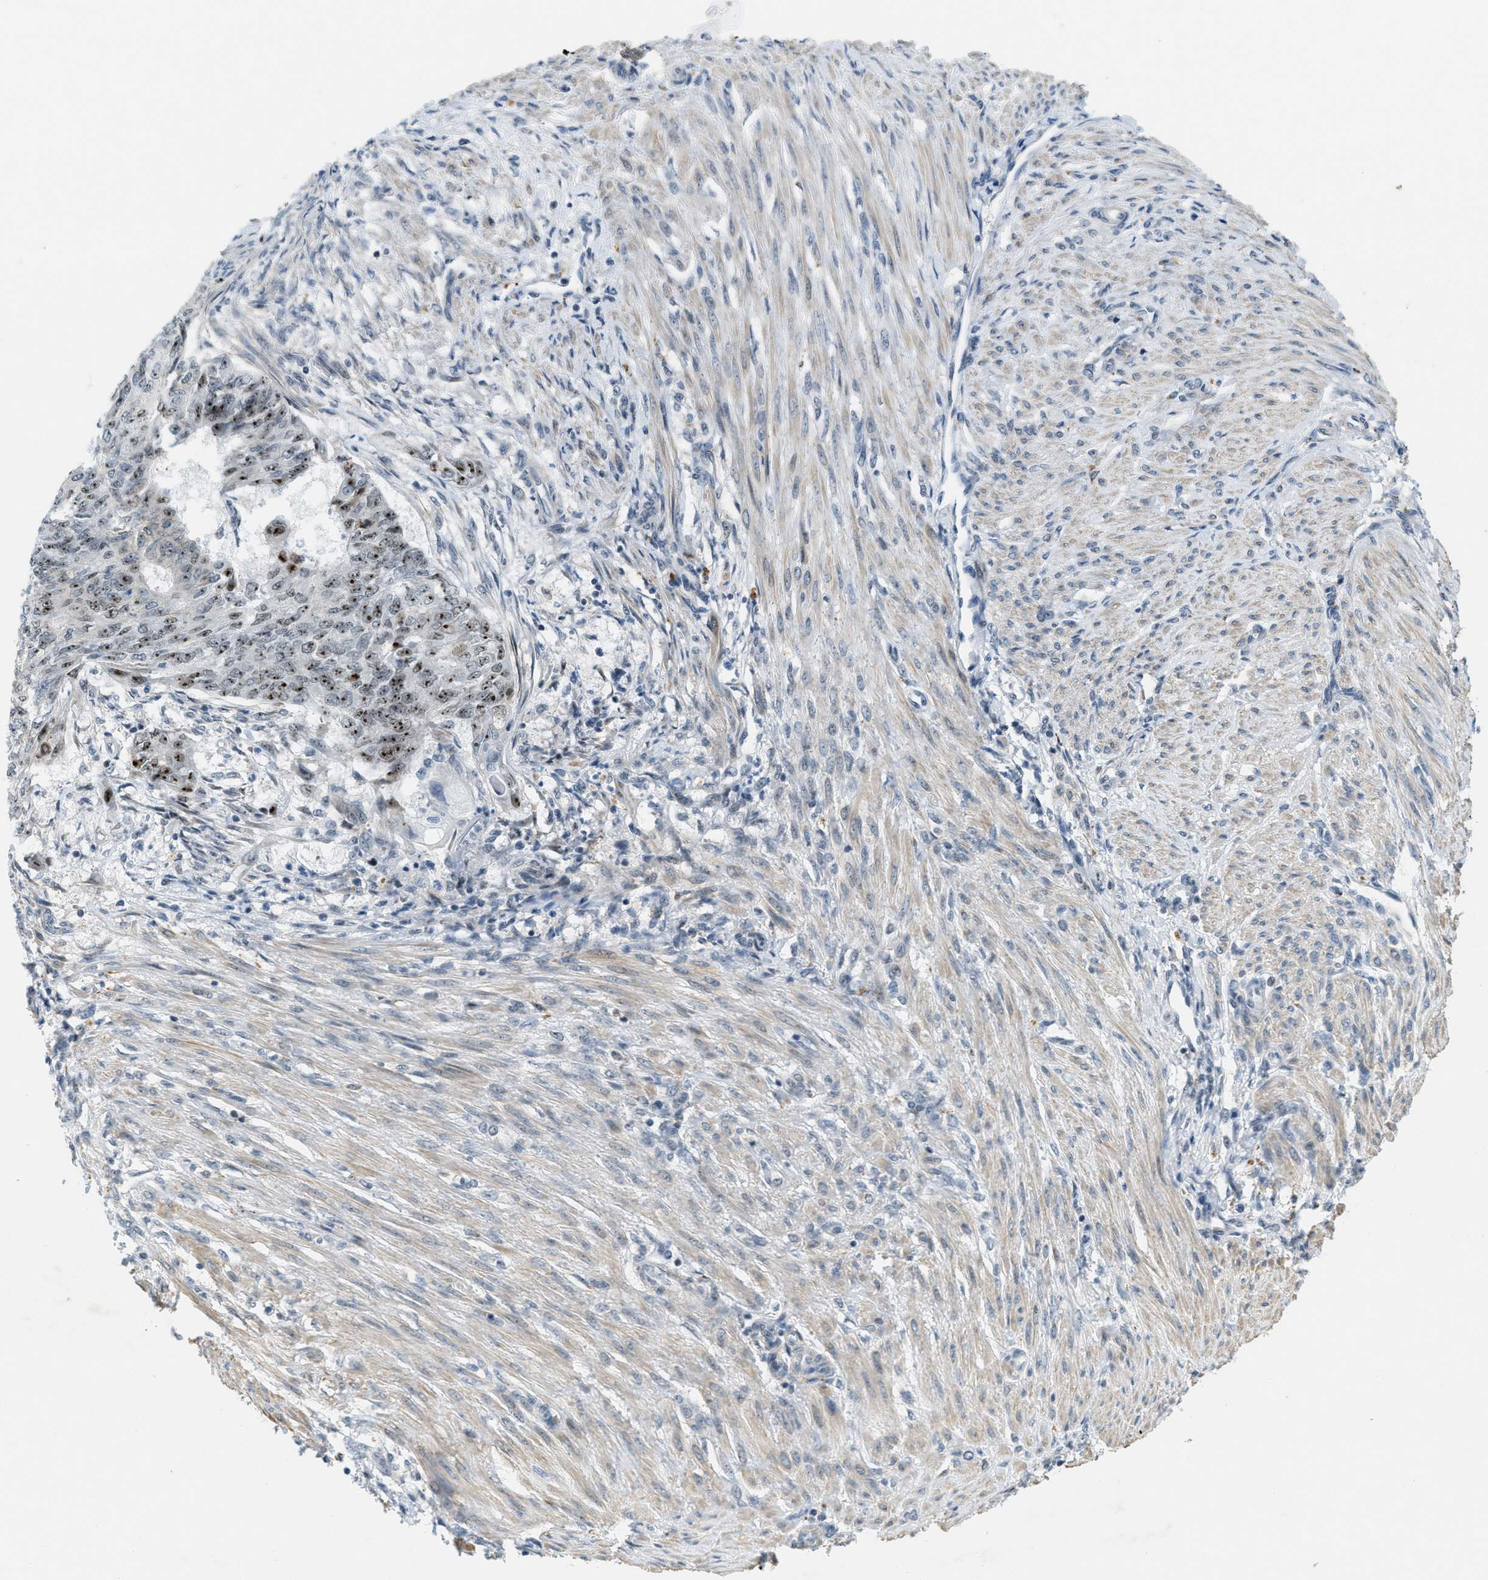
{"staining": {"intensity": "moderate", "quantity": ">75%", "location": "nuclear"}, "tissue": "endometrial cancer", "cell_type": "Tumor cells", "image_type": "cancer", "snomed": [{"axis": "morphology", "description": "Adenocarcinoma, NOS"}, {"axis": "topography", "description": "Endometrium"}], "caption": "Endometrial cancer was stained to show a protein in brown. There is medium levels of moderate nuclear staining in about >75% of tumor cells.", "gene": "DDX47", "patient": {"sex": "female", "age": 32}}